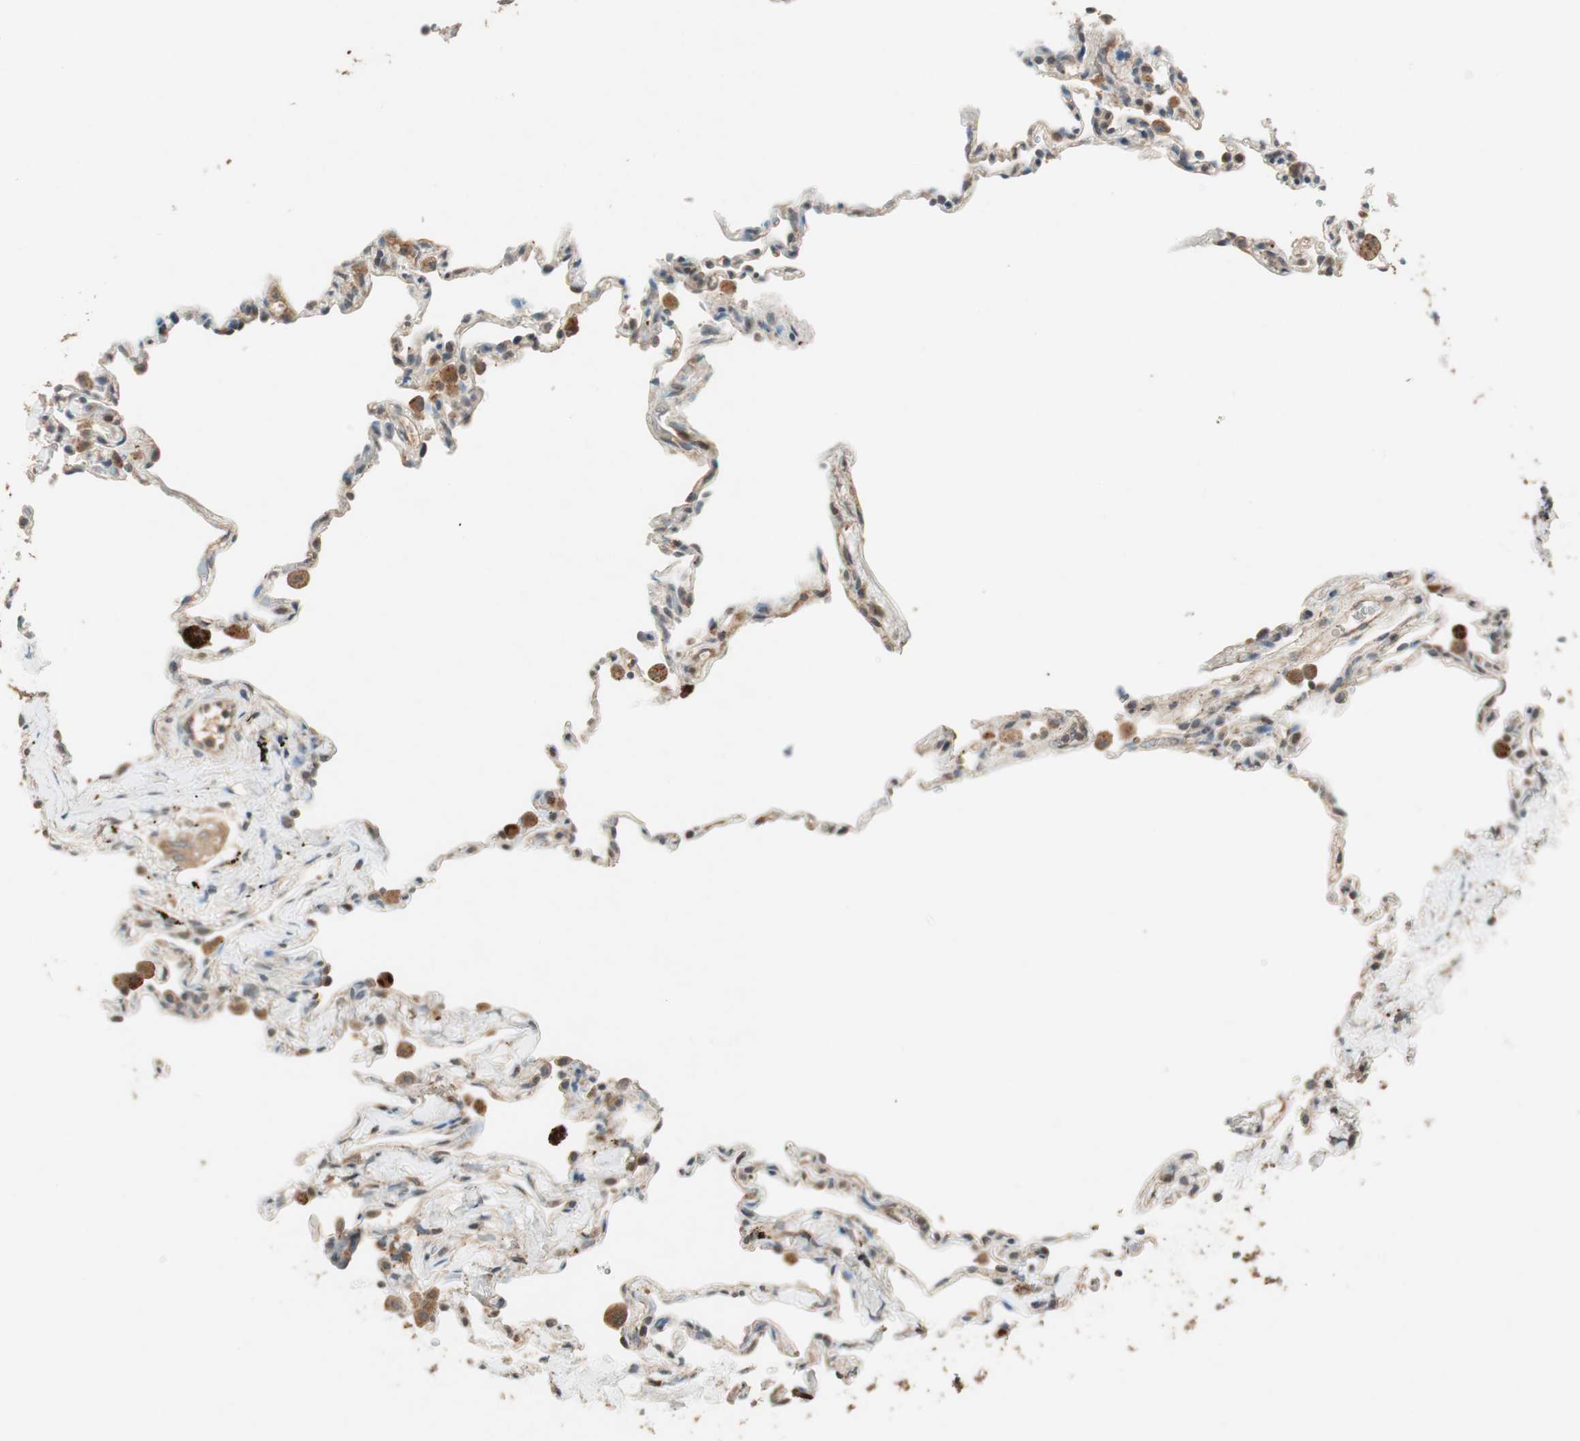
{"staining": {"intensity": "weak", "quantity": ">75%", "location": "cytoplasmic/membranous"}, "tissue": "lung", "cell_type": "Alveolar cells", "image_type": "normal", "snomed": [{"axis": "morphology", "description": "Normal tissue, NOS"}, {"axis": "topography", "description": "Lung"}], "caption": "An immunohistochemistry (IHC) photomicrograph of benign tissue is shown. Protein staining in brown shows weak cytoplasmic/membranous positivity in lung within alveolar cells.", "gene": "GLB1", "patient": {"sex": "male", "age": 59}}